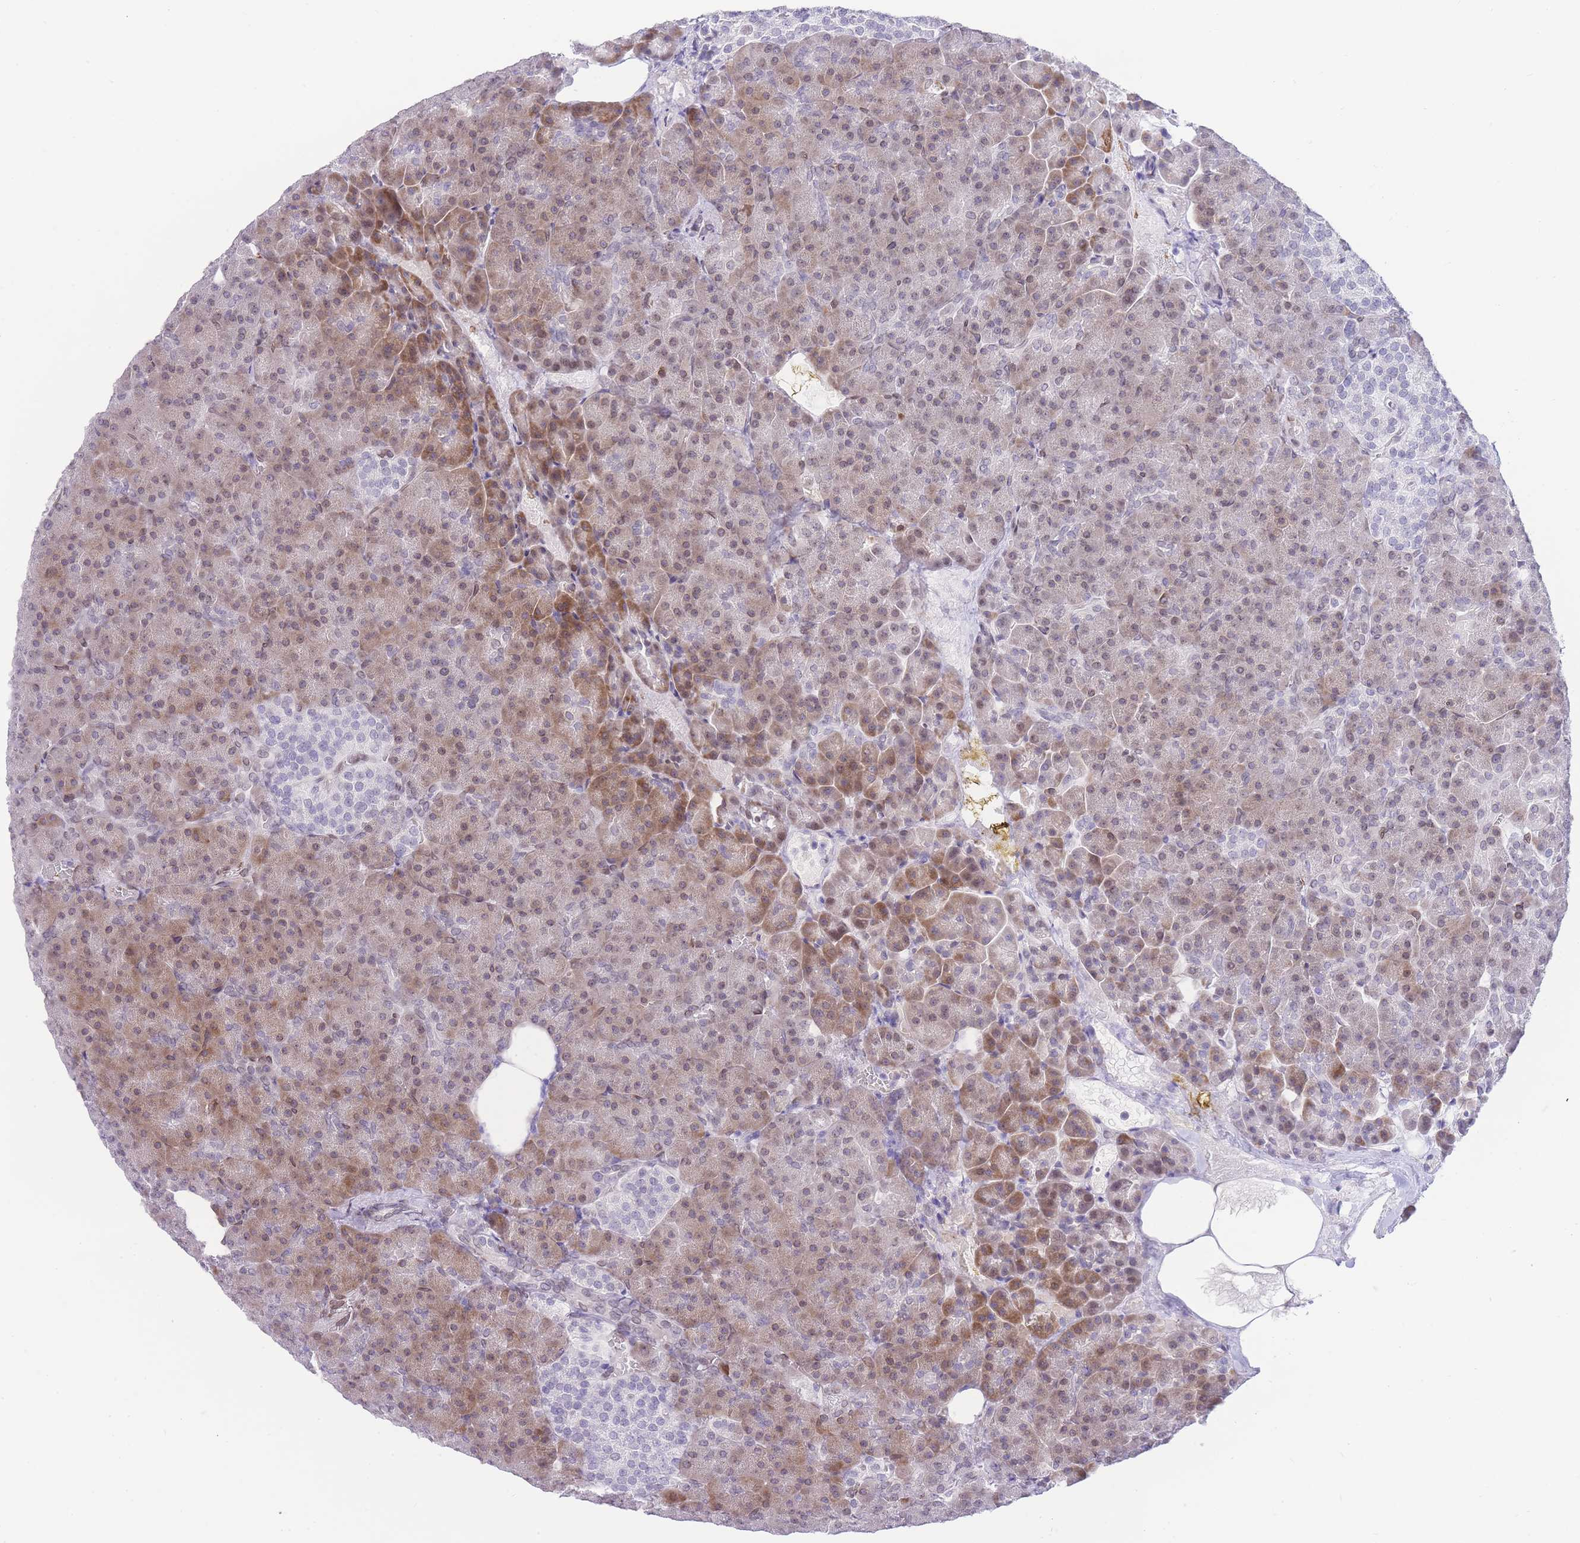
{"staining": {"intensity": "moderate", "quantity": ">75%", "location": "cytoplasmic/membranous,nuclear"}, "tissue": "pancreas", "cell_type": "Exocrine glandular cells", "image_type": "normal", "snomed": [{"axis": "morphology", "description": "Normal tissue, NOS"}, {"axis": "topography", "description": "Pancreas"}], "caption": "Human pancreas stained for a protein (brown) exhibits moderate cytoplasmic/membranous,nuclear positive staining in approximately >75% of exocrine glandular cells.", "gene": "OR10AD1", "patient": {"sex": "female", "age": 74}}